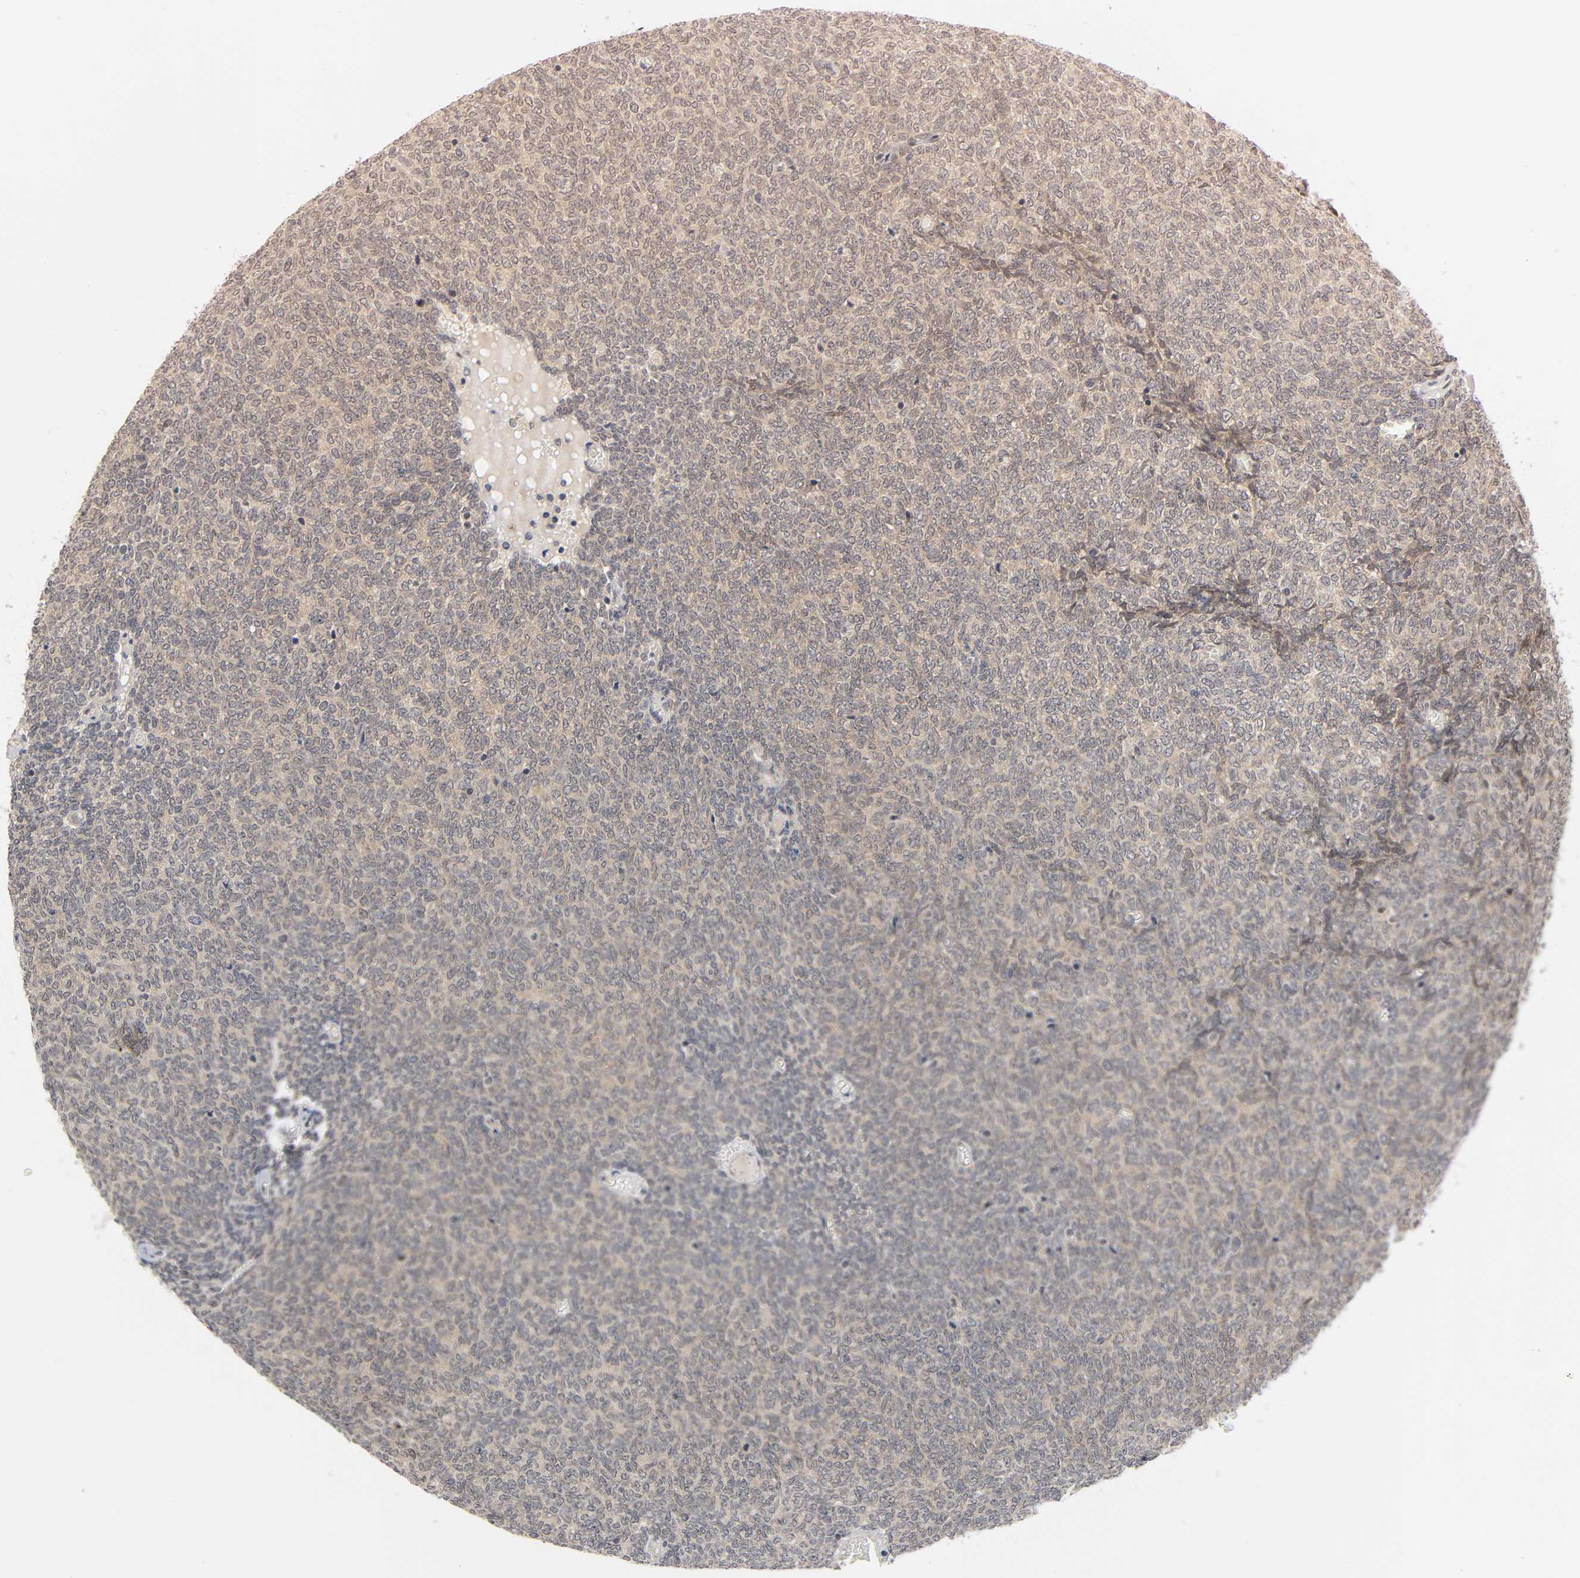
{"staining": {"intensity": "weak", "quantity": ">75%", "location": "cytoplasmic/membranous"}, "tissue": "renal cancer", "cell_type": "Tumor cells", "image_type": "cancer", "snomed": [{"axis": "morphology", "description": "Neoplasm, malignant, NOS"}, {"axis": "topography", "description": "Kidney"}], "caption": "Protein staining displays weak cytoplasmic/membranous positivity in approximately >75% of tumor cells in malignant neoplasm (renal). (DAB (3,3'-diaminobenzidine) IHC, brown staining for protein, blue staining for nuclei).", "gene": "MAPK8", "patient": {"sex": "male", "age": 28}}